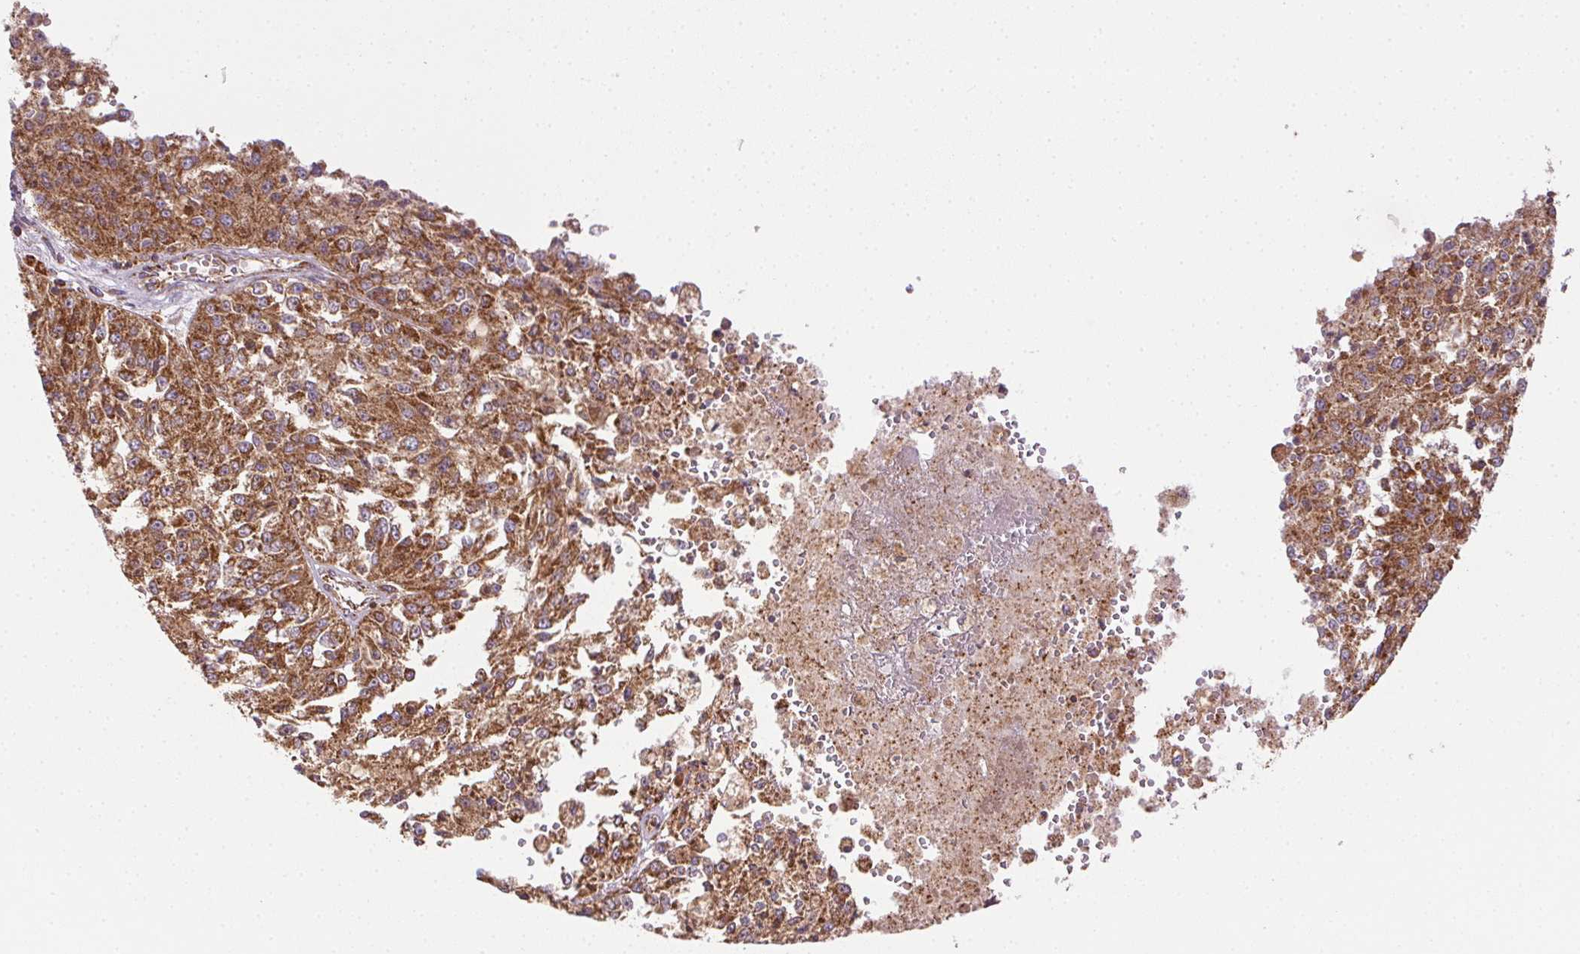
{"staining": {"intensity": "strong", "quantity": ">75%", "location": "cytoplasmic/membranous"}, "tissue": "melanoma", "cell_type": "Tumor cells", "image_type": "cancer", "snomed": [{"axis": "morphology", "description": "Malignant melanoma, Metastatic site"}, {"axis": "topography", "description": "Lymph node"}], "caption": "An immunohistochemistry (IHC) histopathology image of tumor tissue is shown. Protein staining in brown highlights strong cytoplasmic/membranous positivity in malignant melanoma (metastatic site) within tumor cells.", "gene": "CLPB", "patient": {"sex": "female", "age": 64}}